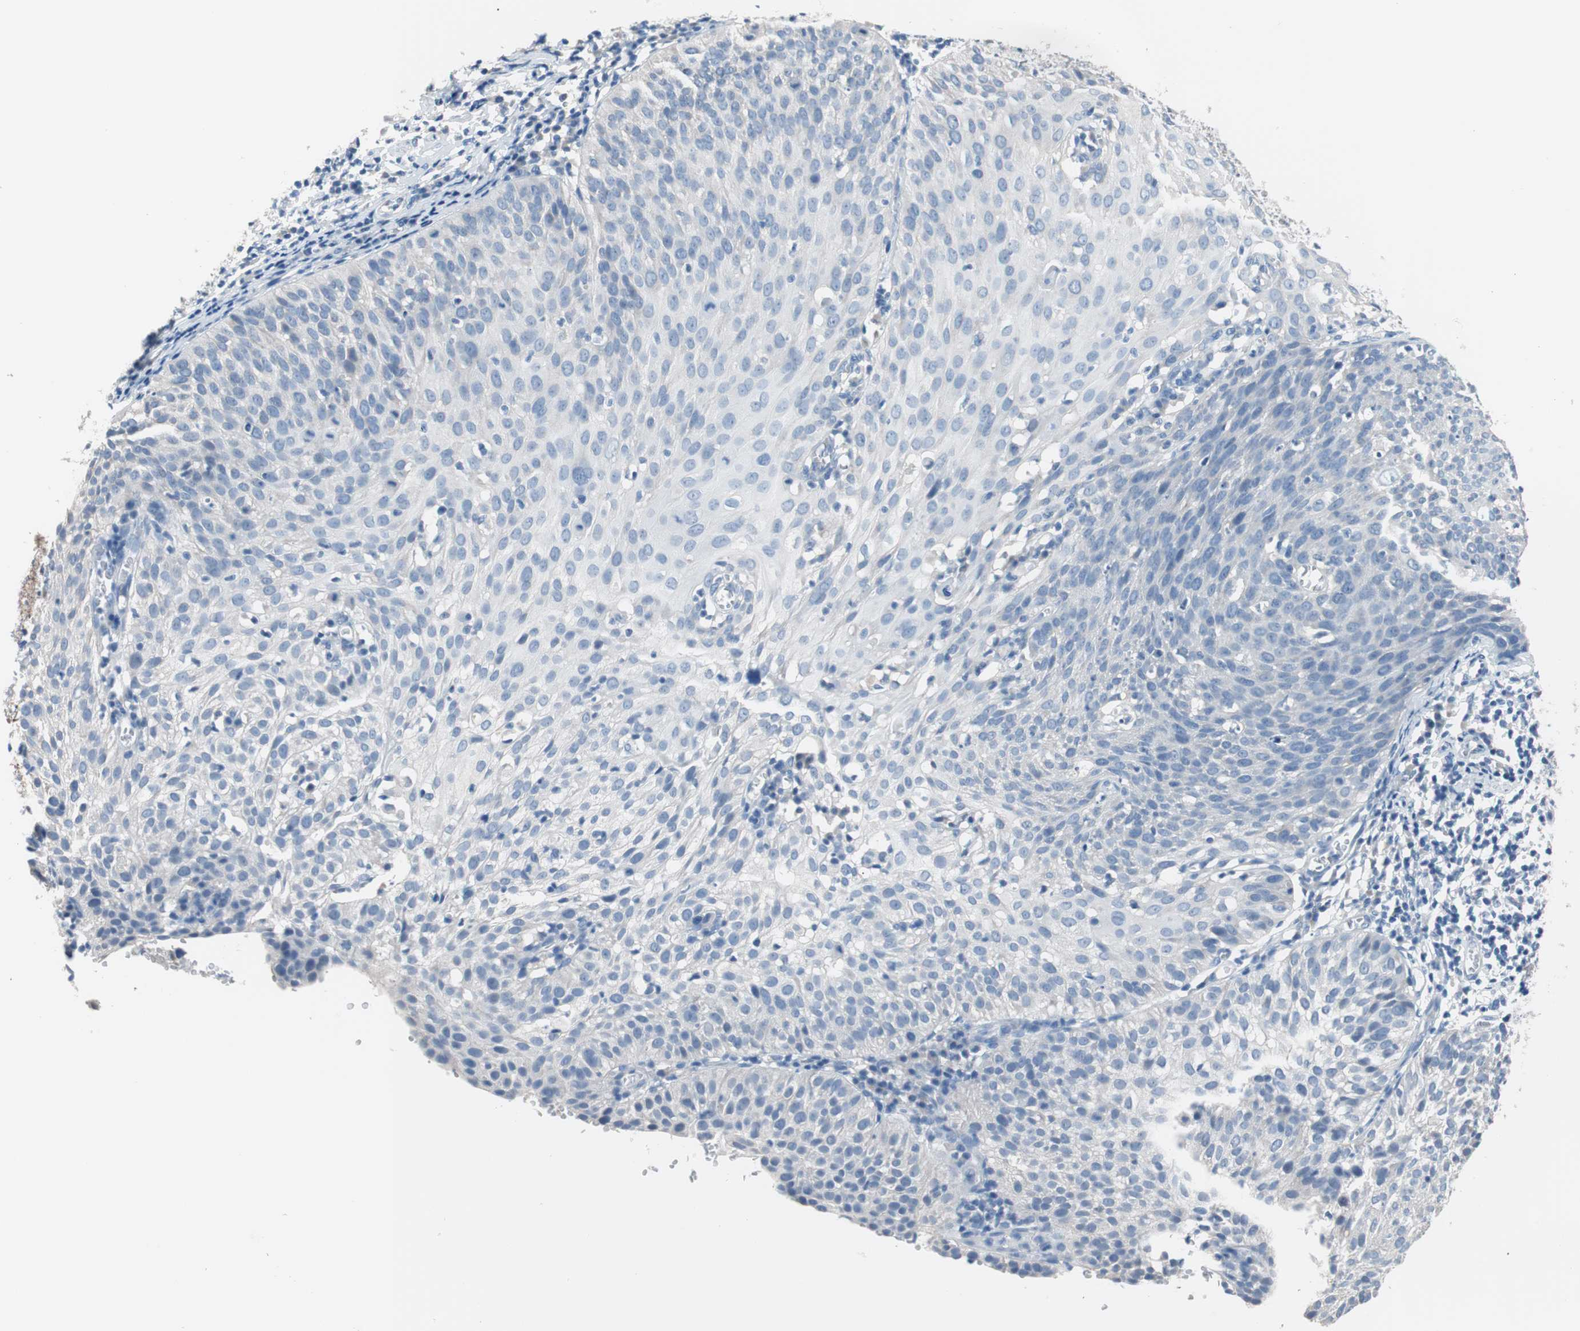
{"staining": {"intensity": "negative", "quantity": "none", "location": "none"}, "tissue": "cervical cancer", "cell_type": "Tumor cells", "image_type": "cancer", "snomed": [{"axis": "morphology", "description": "Squamous cell carcinoma, NOS"}, {"axis": "topography", "description": "Cervix"}], "caption": "IHC micrograph of cervical cancer stained for a protein (brown), which exhibits no staining in tumor cells.", "gene": "VIL1", "patient": {"sex": "female", "age": 38}}